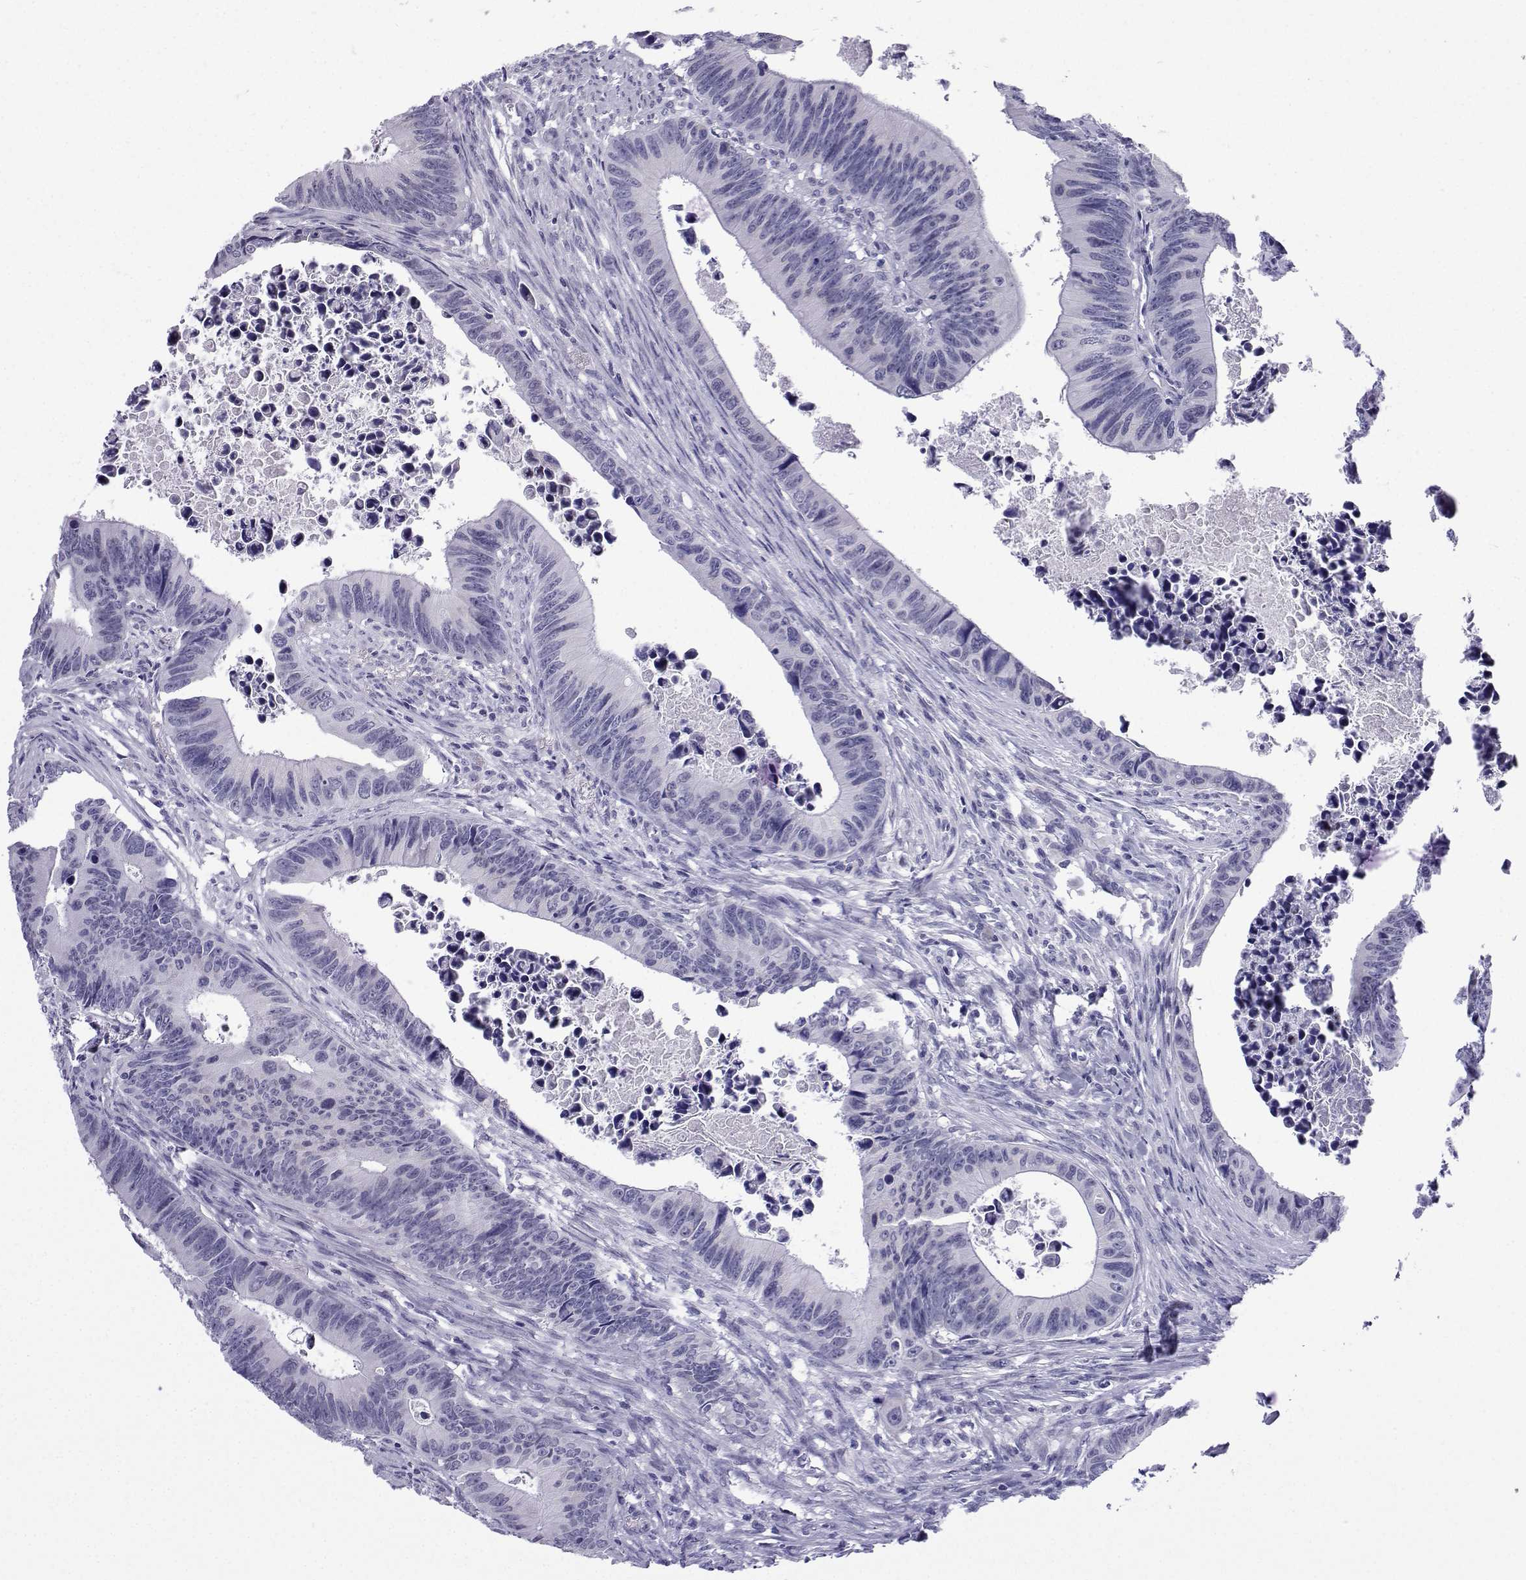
{"staining": {"intensity": "negative", "quantity": "none", "location": "none"}, "tissue": "colorectal cancer", "cell_type": "Tumor cells", "image_type": "cancer", "snomed": [{"axis": "morphology", "description": "Adenocarcinoma, NOS"}, {"axis": "topography", "description": "Colon"}], "caption": "Immunohistochemical staining of colorectal cancer (adenocarcinoma) reveals no significant positivity in tumor cells.", "gene": "ACRBP", "patient": {"sex": "female", "age": 87}}